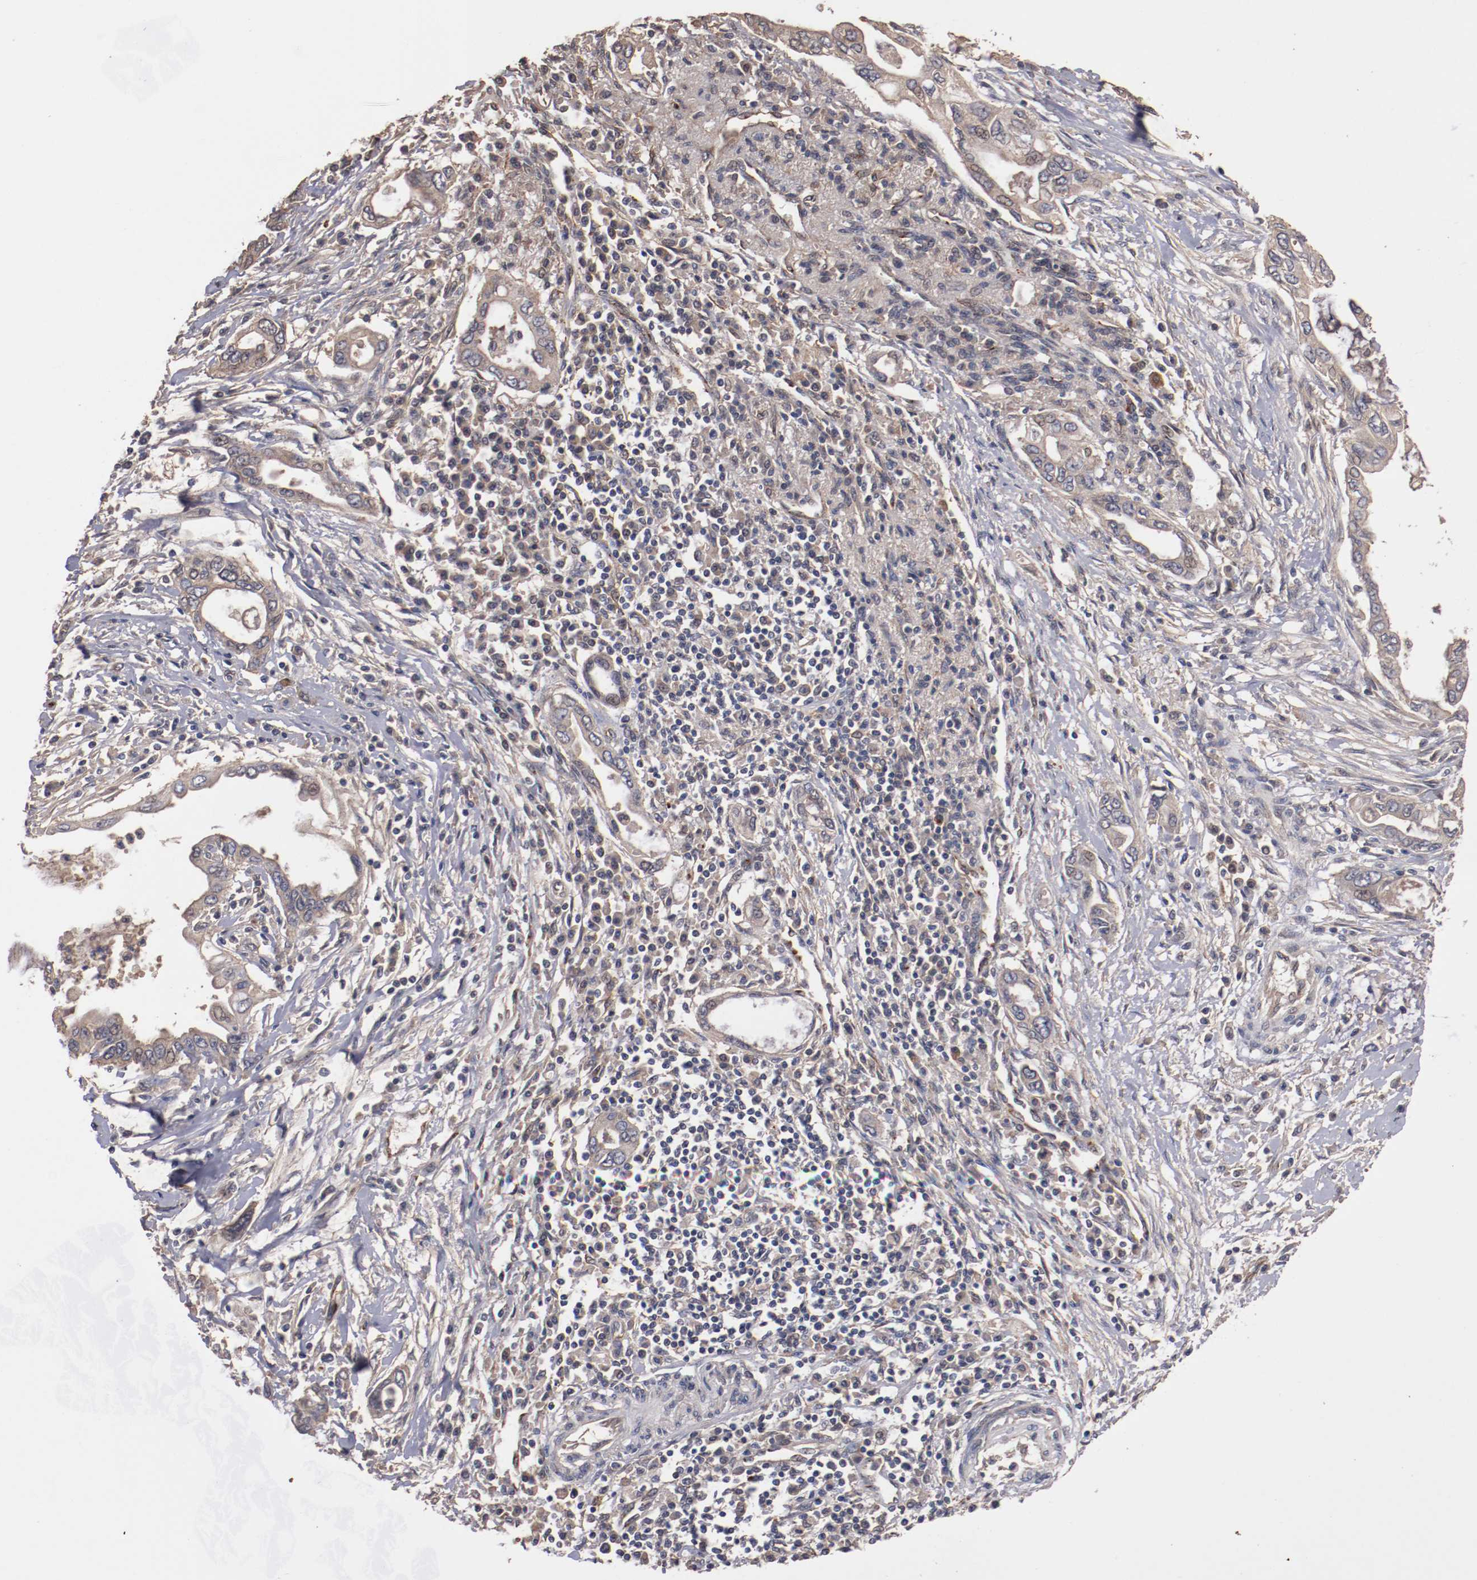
{"staining": {"intensity": "moderate", "quantity": ">75%", "location": "cytoplasmic/membranous"}, "tissue": "pancreatic cancer", "cell_type": "Tumor cells", "image_type": "cancer", "snomed": [{"axis": "morphology", "description": "Adenocarcinoma, NOS"}, {"axis": "topography", "description": "Pancreas"}], "caption": "High-magnification brightfield microscopy of adenocarcinoma (pancreatic) stained with DAB (brown) and counterstained with hematoxylin (blue). tumor cells exhibit moderate cytoplasmic/membranous staining is seen in about>75% of cells.", "gene": "DIPK2B", "patient": {"sex": "female", "age": 57}}